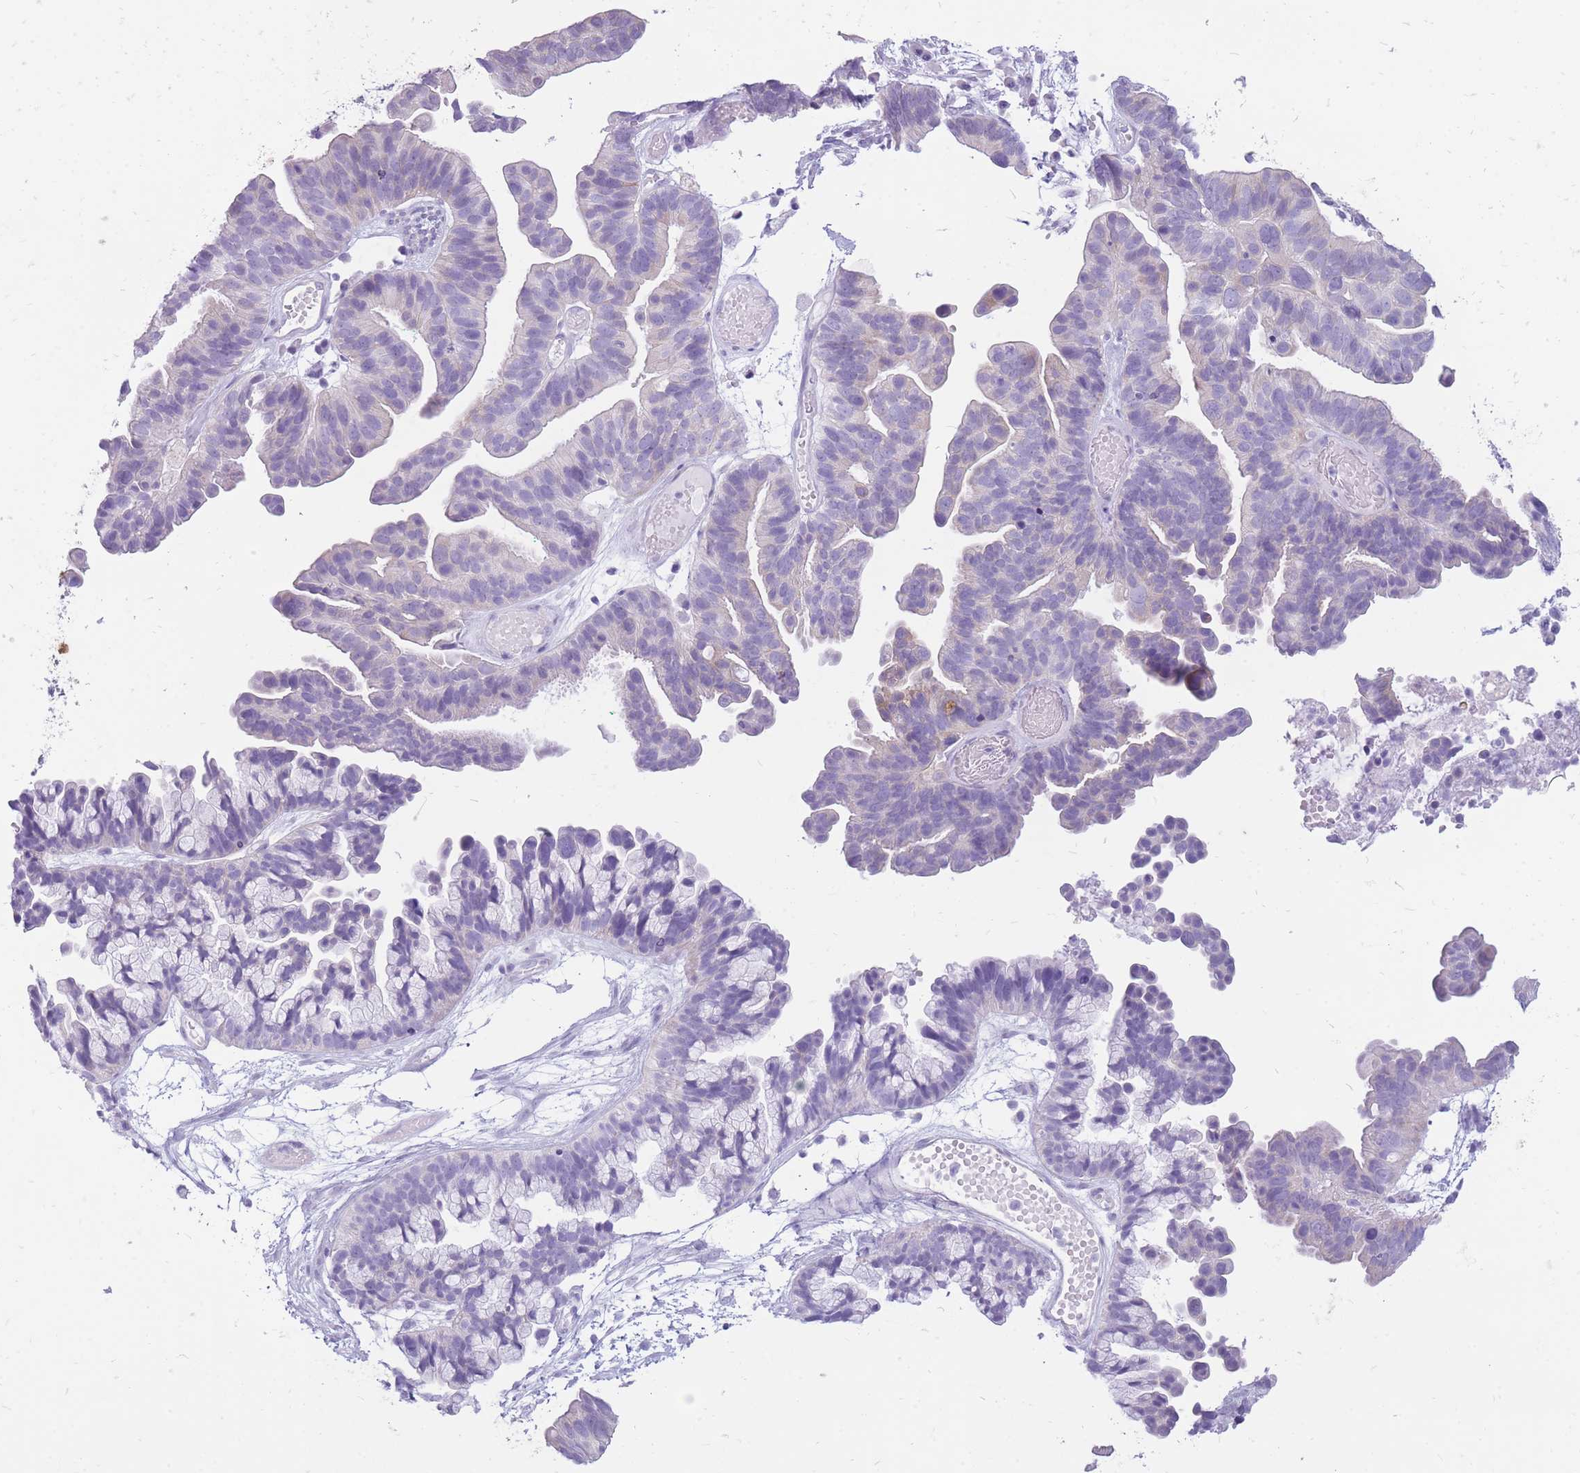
{"staining": {"intensity": "negative", "quantity": "none", "location": "none"}, "tissue": "ovarian cancer", "cell_type": "Tumor cells", "image_type": "cancer", "snomed": [{"axis": "morphology", "description": "Cystadenocarcinoma, serous, NOS"}, {"axis": "topography", "description": "Ovary"}], "caption": "DAB (3,3'-diaminobenzidine) immunohistochemical staining of serous cystadenocarcinoma (ovarian) displays no significant staining in tumor cells.", "gene": "CYP21A2", "patient": {"sex": "female", "age": 56}}